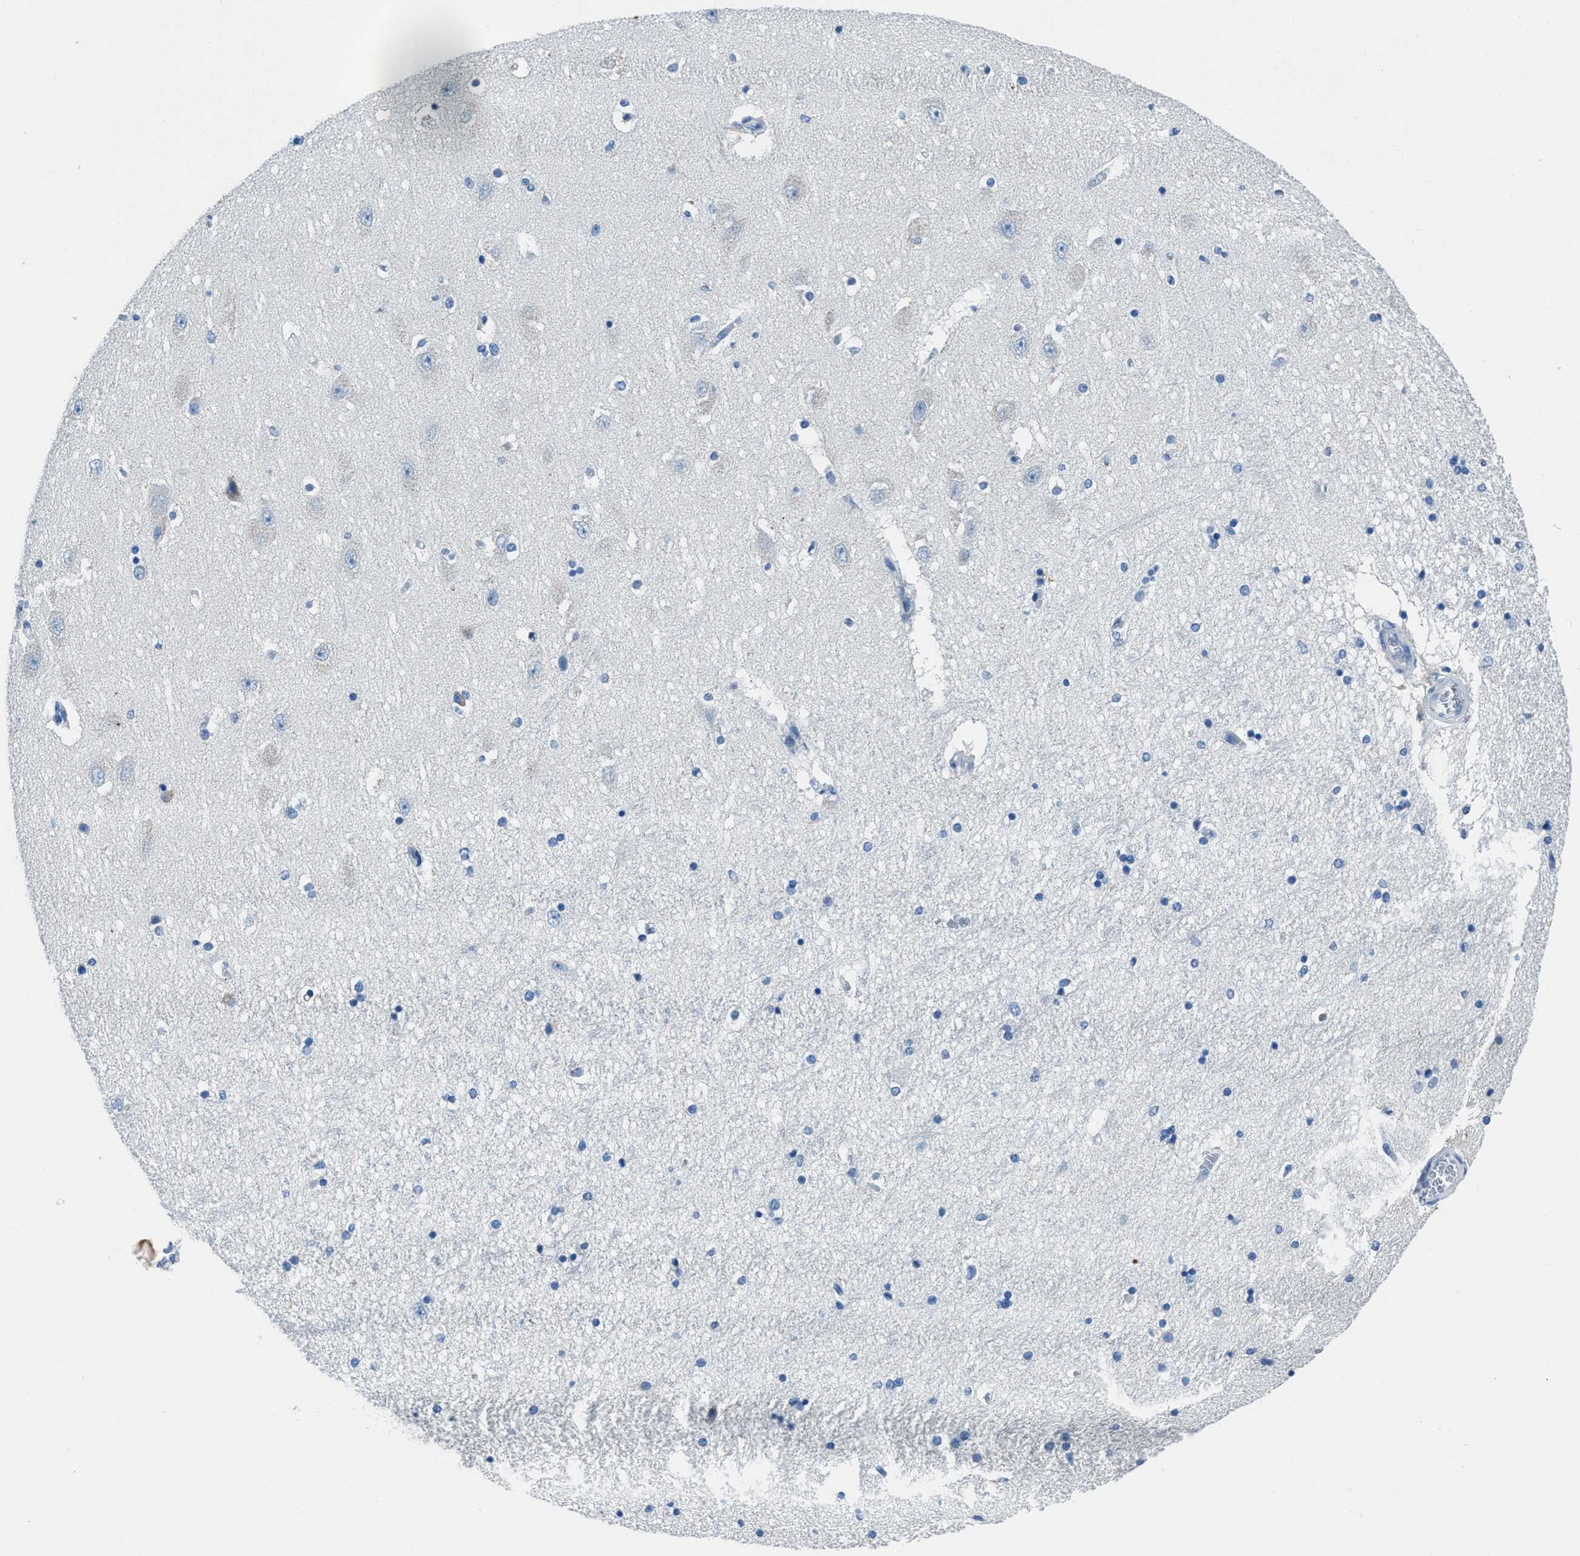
{"staining": {"intensity": "negative", "quantity": "none", "location": "none"}, "tissue": "hippocampus", "cell_type": "Glial cells", "image_type": "normal", "snomed": [{"axis": "morphology", "description": "Normal tissue, NOS"}, {"axis": "topography", "description": "Hippocampus"}], "caption": "Normal hippocampus was stained to show a protein in brown. There is no significant staining in glial cells. The staining was performed using DAB to visualize the protein expression in brown, while the nuclei were stained in blue with hematoxylin (Magnification: 20x).", "gene": "AMACR", "patient": {"sex": "female", "age": 54}}